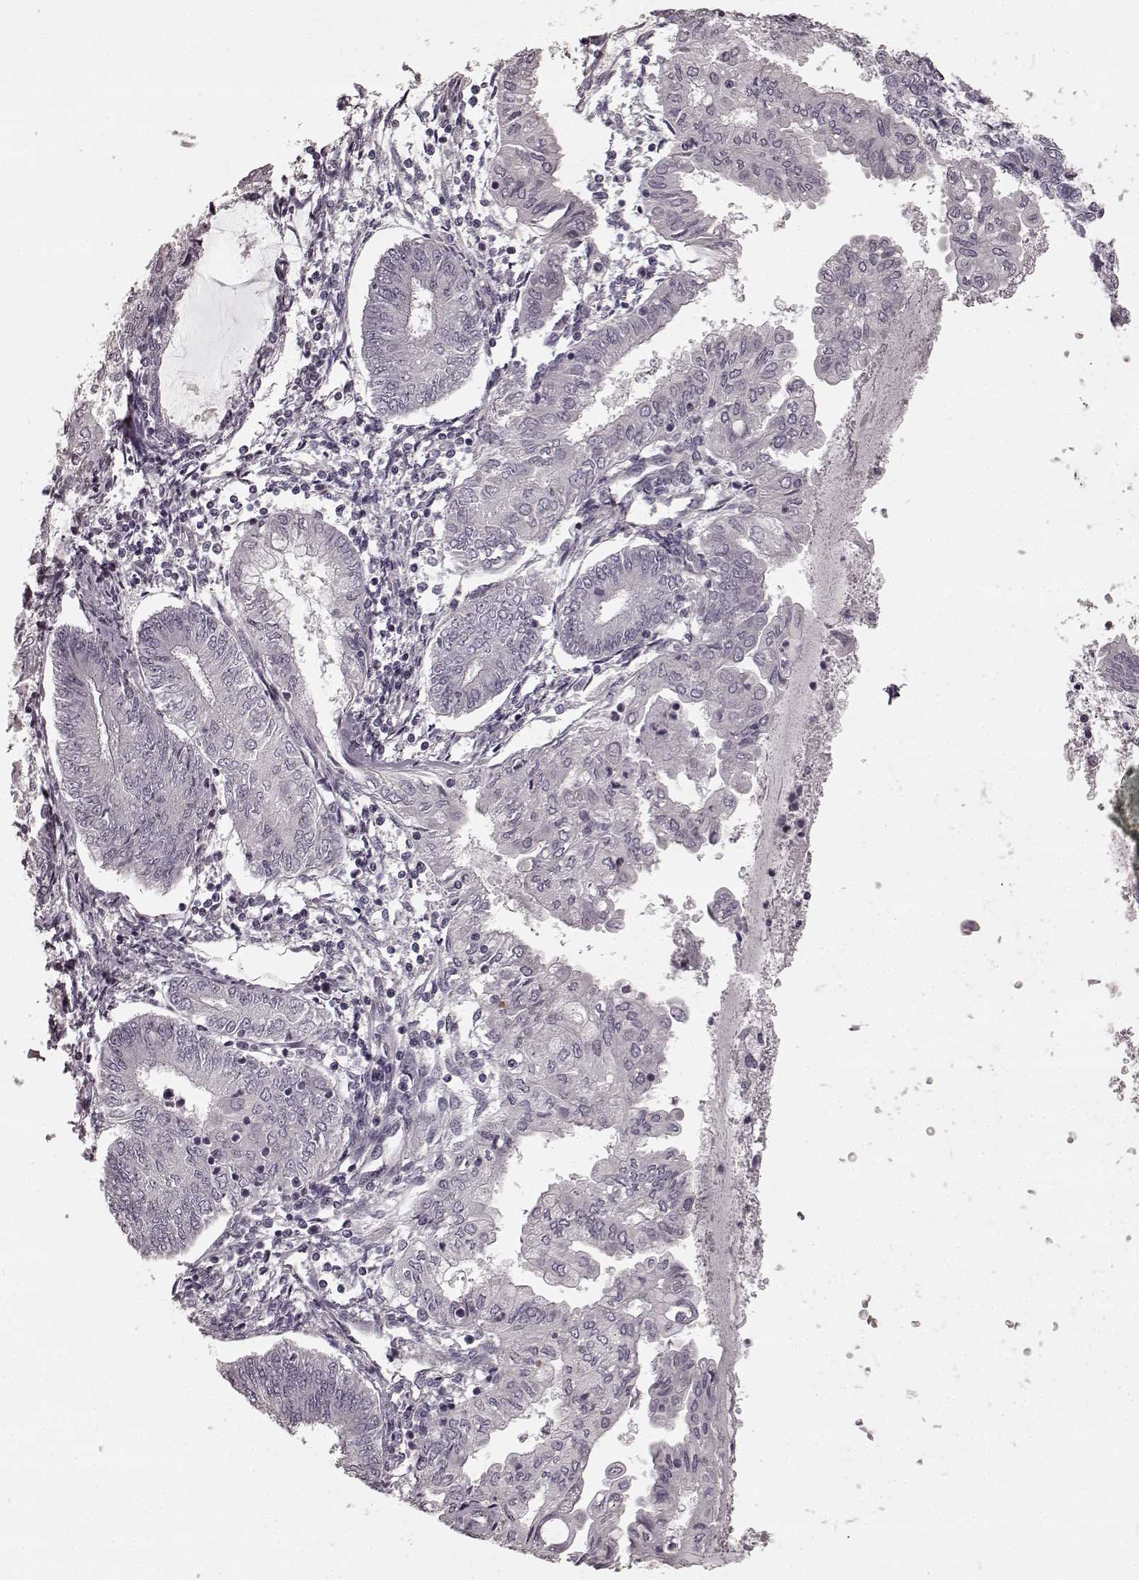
{"staining": {"intensity": "negative", "quantity": "none", "location": "none"}, "tissue": "endometrial cancer", "cell_type": "Tumor cells", "image_type": "cancer", "snomed": [{"axis": "morphology", "description": "Adenocarcinoma, NOS"}, {"axis": "topography", "description": "Endometrium"}], "caption": "The immunohistochemistry (IHC) micrograph has no significant staining in tumor cells of endometrial cancer (adenocarcinoma) tissue.", "gene": "PRKCE", "patient": {"sex": "female", "age": 68}}